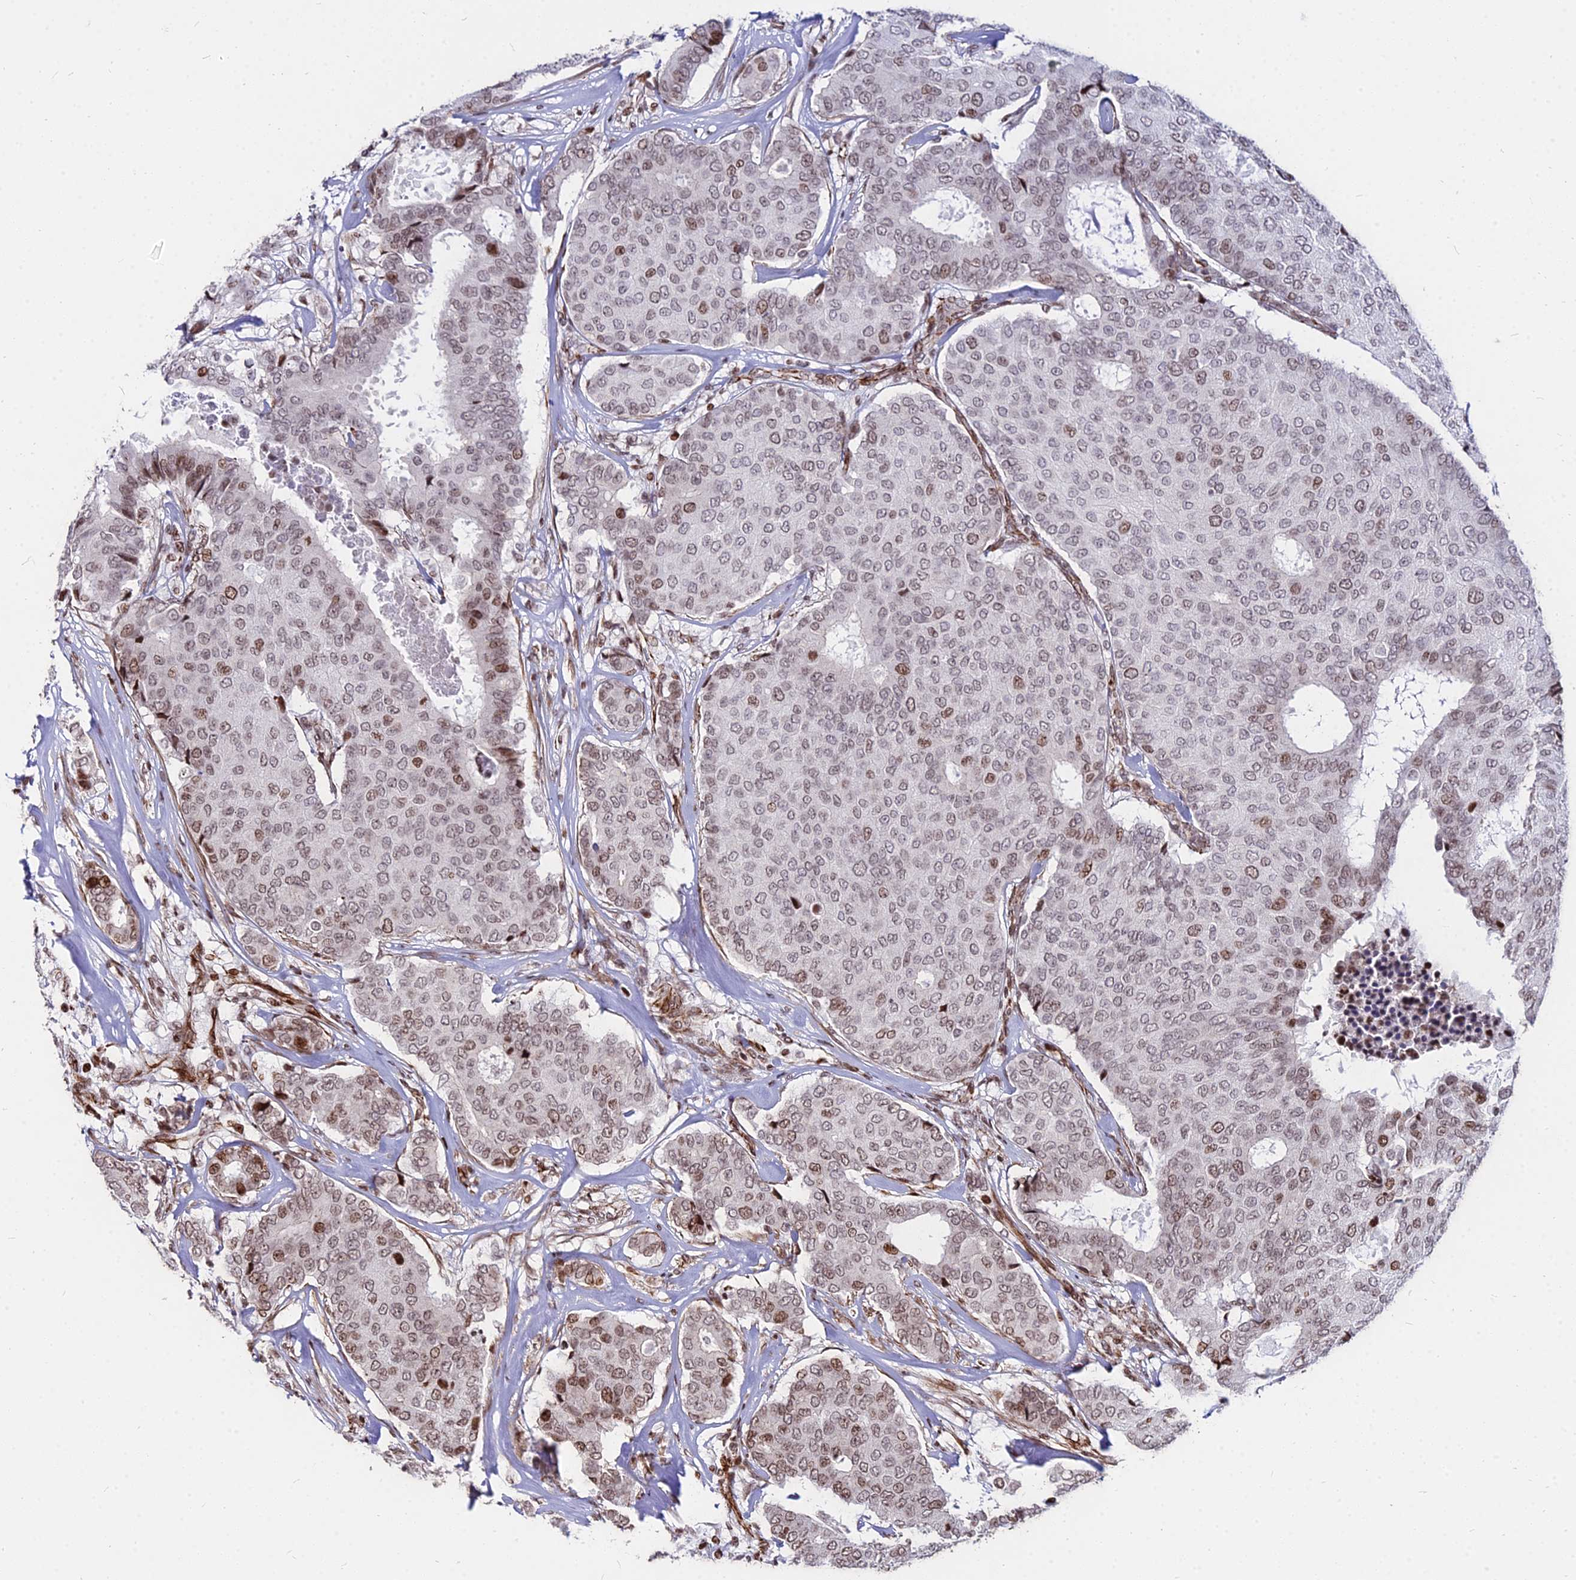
{"staining": {"intensity": "moderate", "quantity": ">75%", "location": "nuclear"}, "tissue": "breast cancer", "cell_type": "Tumor cells", "image_type": "cancer", "snomed": [{"axis": "morphology", "description": "Duct carcinoma"}, {"axis": "topography", "description": "Breast"}], "caption": "Human invasive ductal carcinoma (breast) stained with a brown dye exhibits moderate nuclear positive staining in about >75% of tumor cells.", "gene": "NYAP2", "patient": {"sex": "female", "age": 75}}